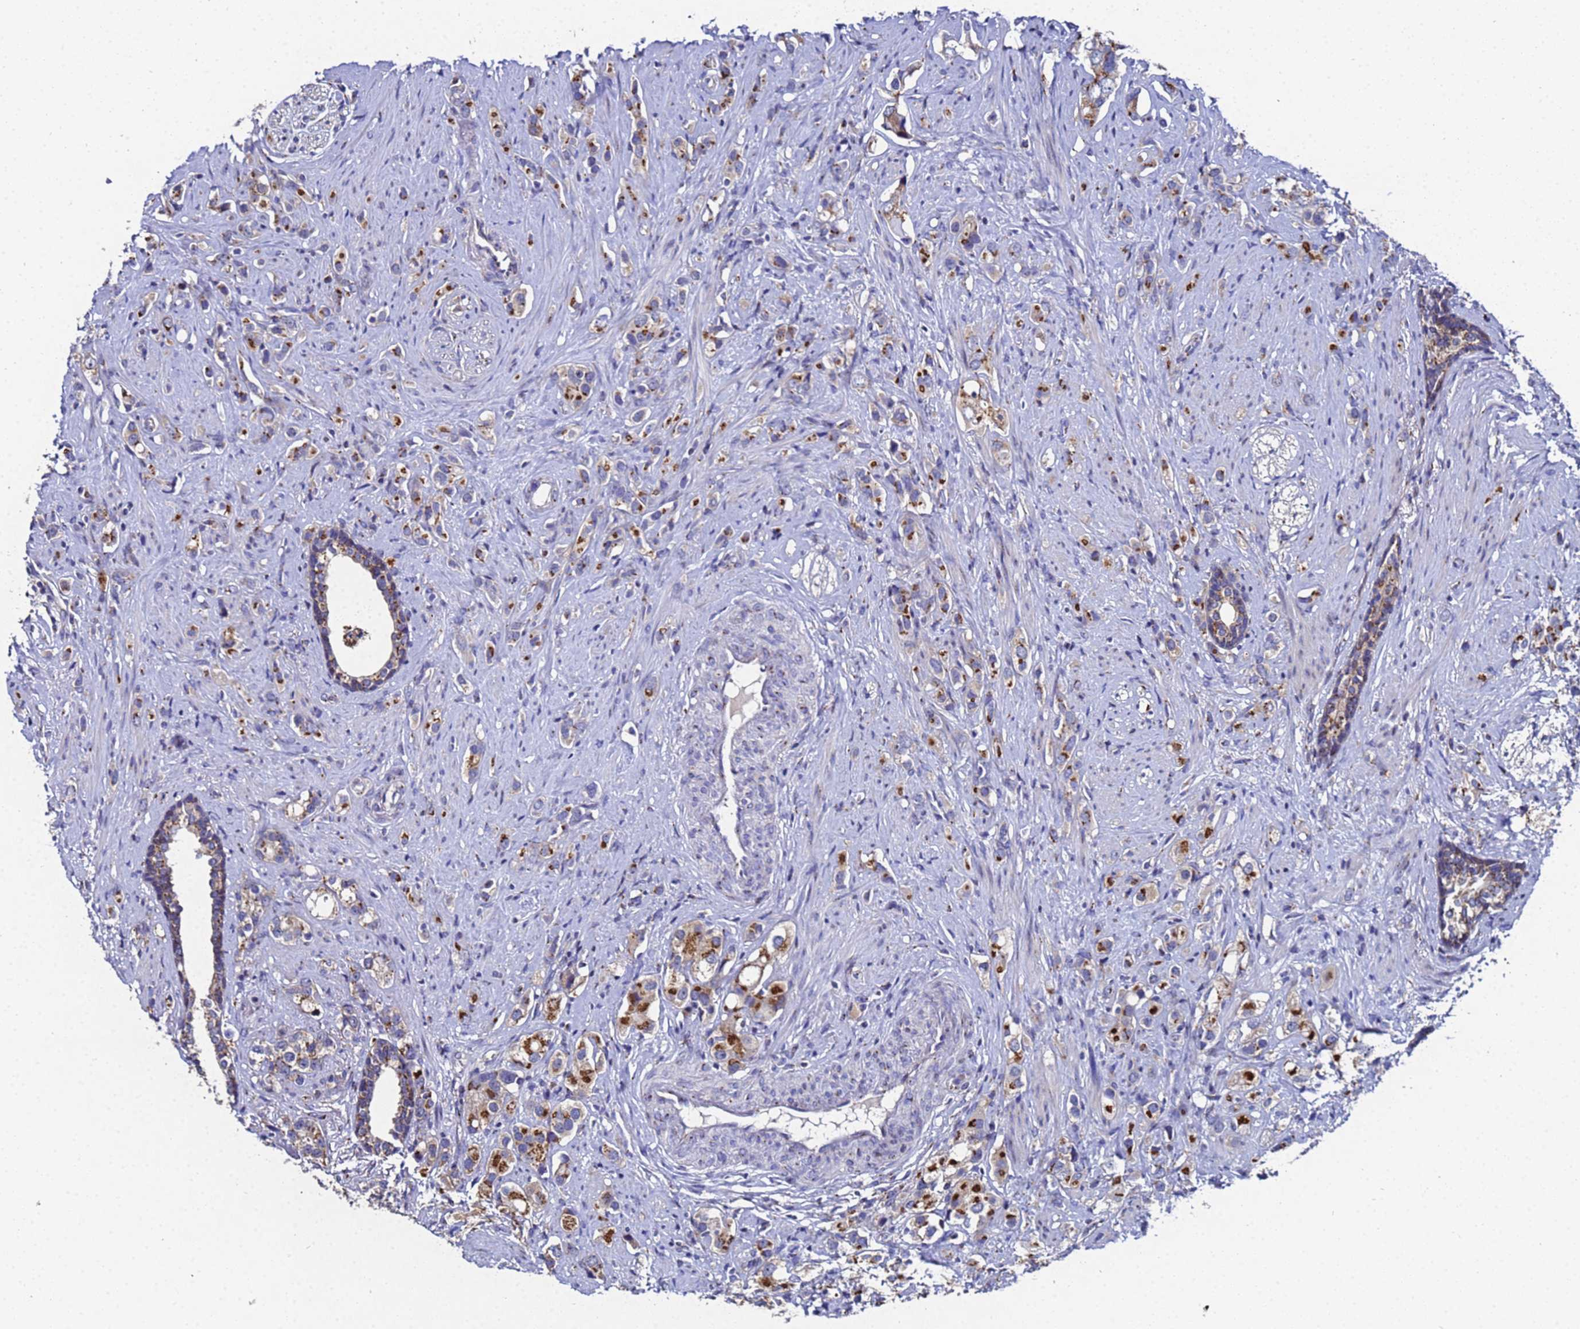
{"staining": {"intensity": "moderate", "quantity": ">75%", "location": "cytoplasmic/membranous"}, "tissue": "prostate cancer", "cell_type": "Tumor cells", "image_type": "cancer", "snomed": [{"axis": "morphology", "description": "Adenocarcinoma, High grade"}, {"axis": "topography", "description": "Prostate"}], "caption": "Approximately >75% of tumor cells in human prostate high-grade adenocarcinoma exhibit moderate cytoplasmic/membranous protein positivity as visualized by brown immunohistochemical staining.", "gene": "NSUN6", "patient": {"sex": "male", "age": 63}}